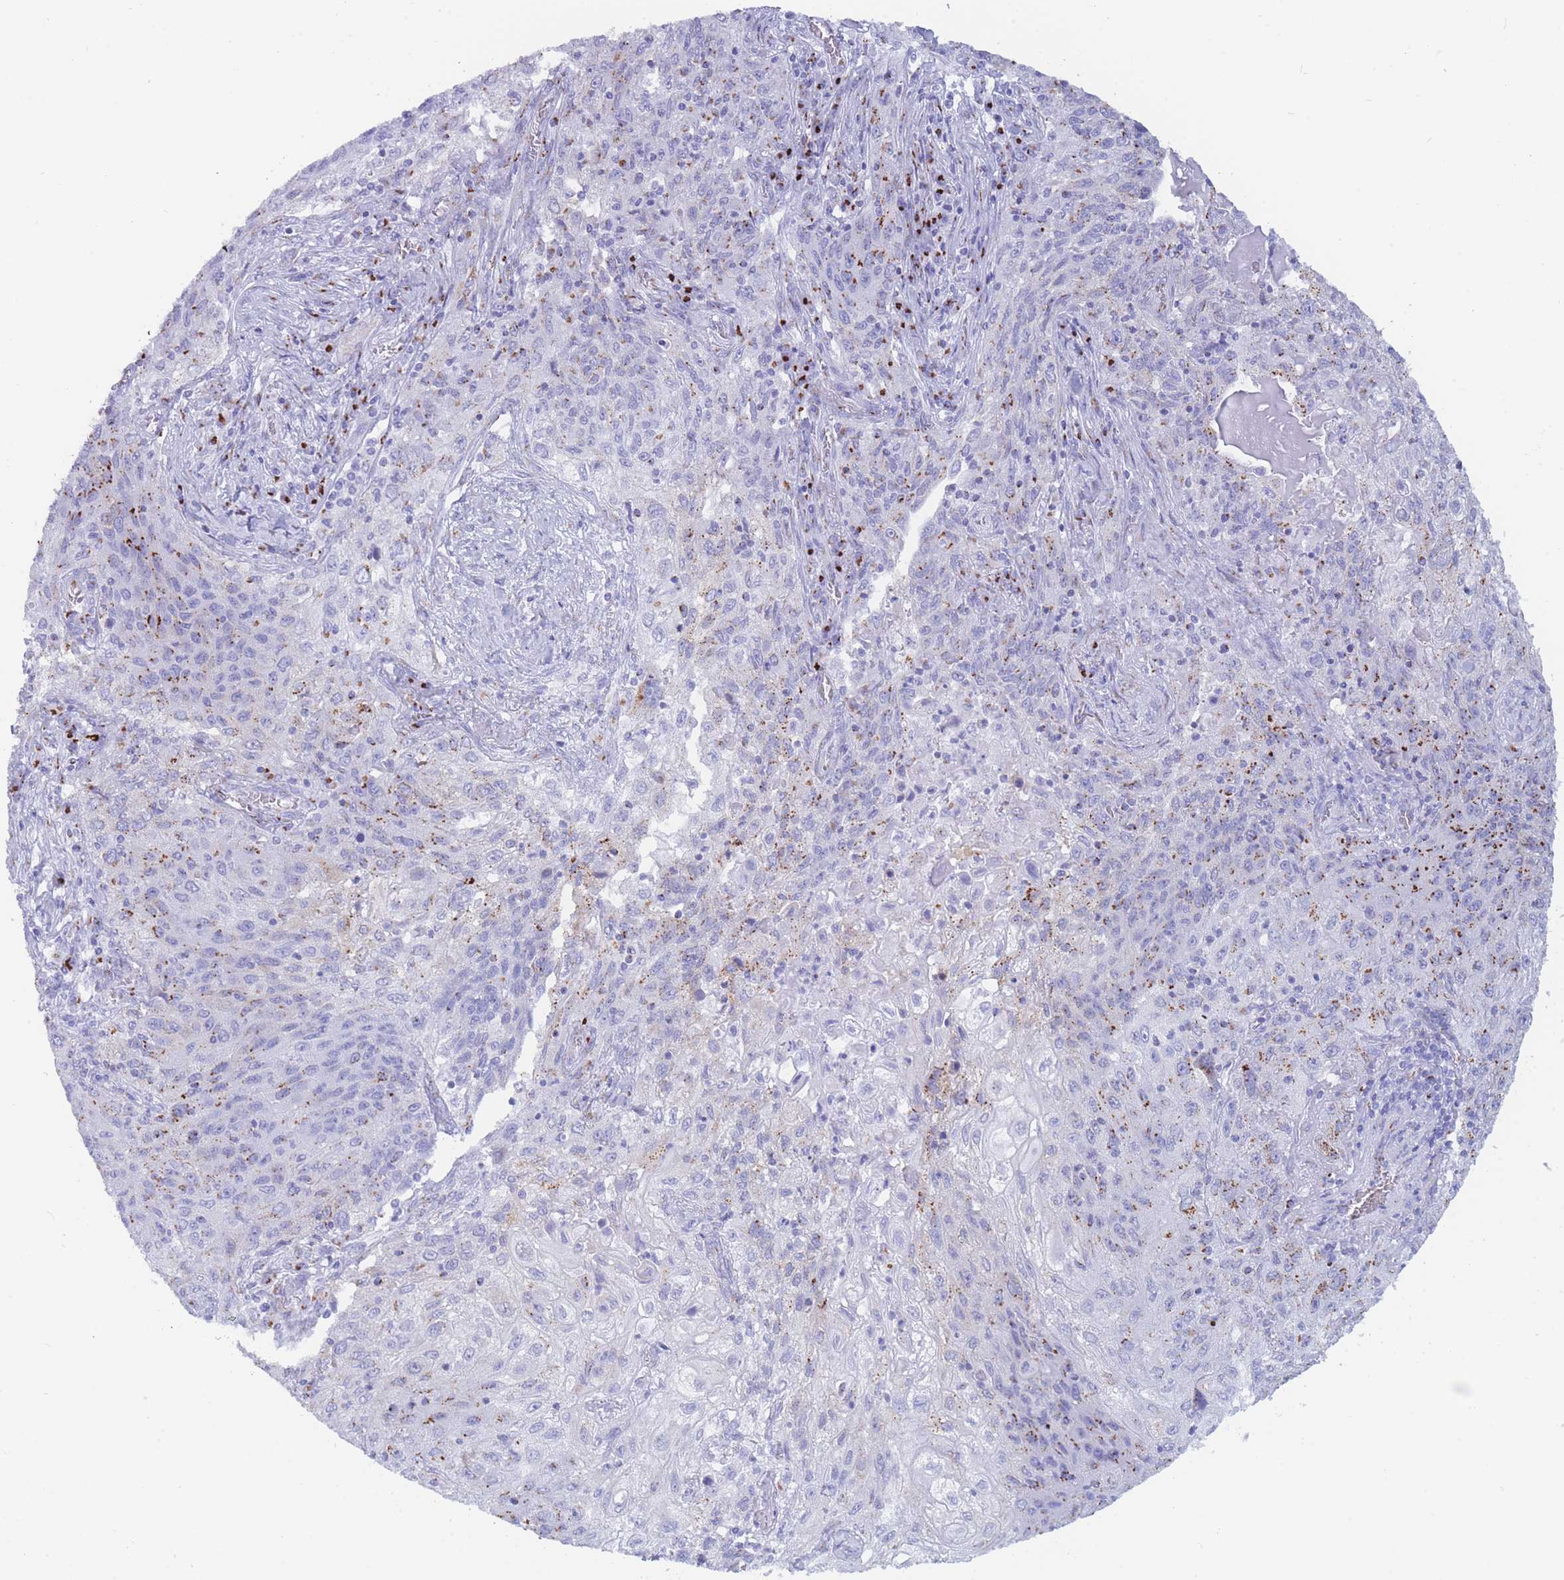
{"staining": {"intensity": "strong", "quantity": "<25%", "location": "cytoplasmic/membranous"}, "tissue": "lung cancer", "cell_type": "Tumor cells", "image_type": "cancer", "snomed": [{"axis": "morphology", "description": "Squamous cell carcinoma, NOS"}, {"axis": "topography", "description": "Lung"}], "caption": "High-power microscopy captured an IHC histopathology image of squamous cell carcinoma (lung), revealing strong cytoplasmic/membranous positivity in approximately <25% of tumor cells.", "gene": "FAM3C", "patient": {"sex": "female", "age": 69}}